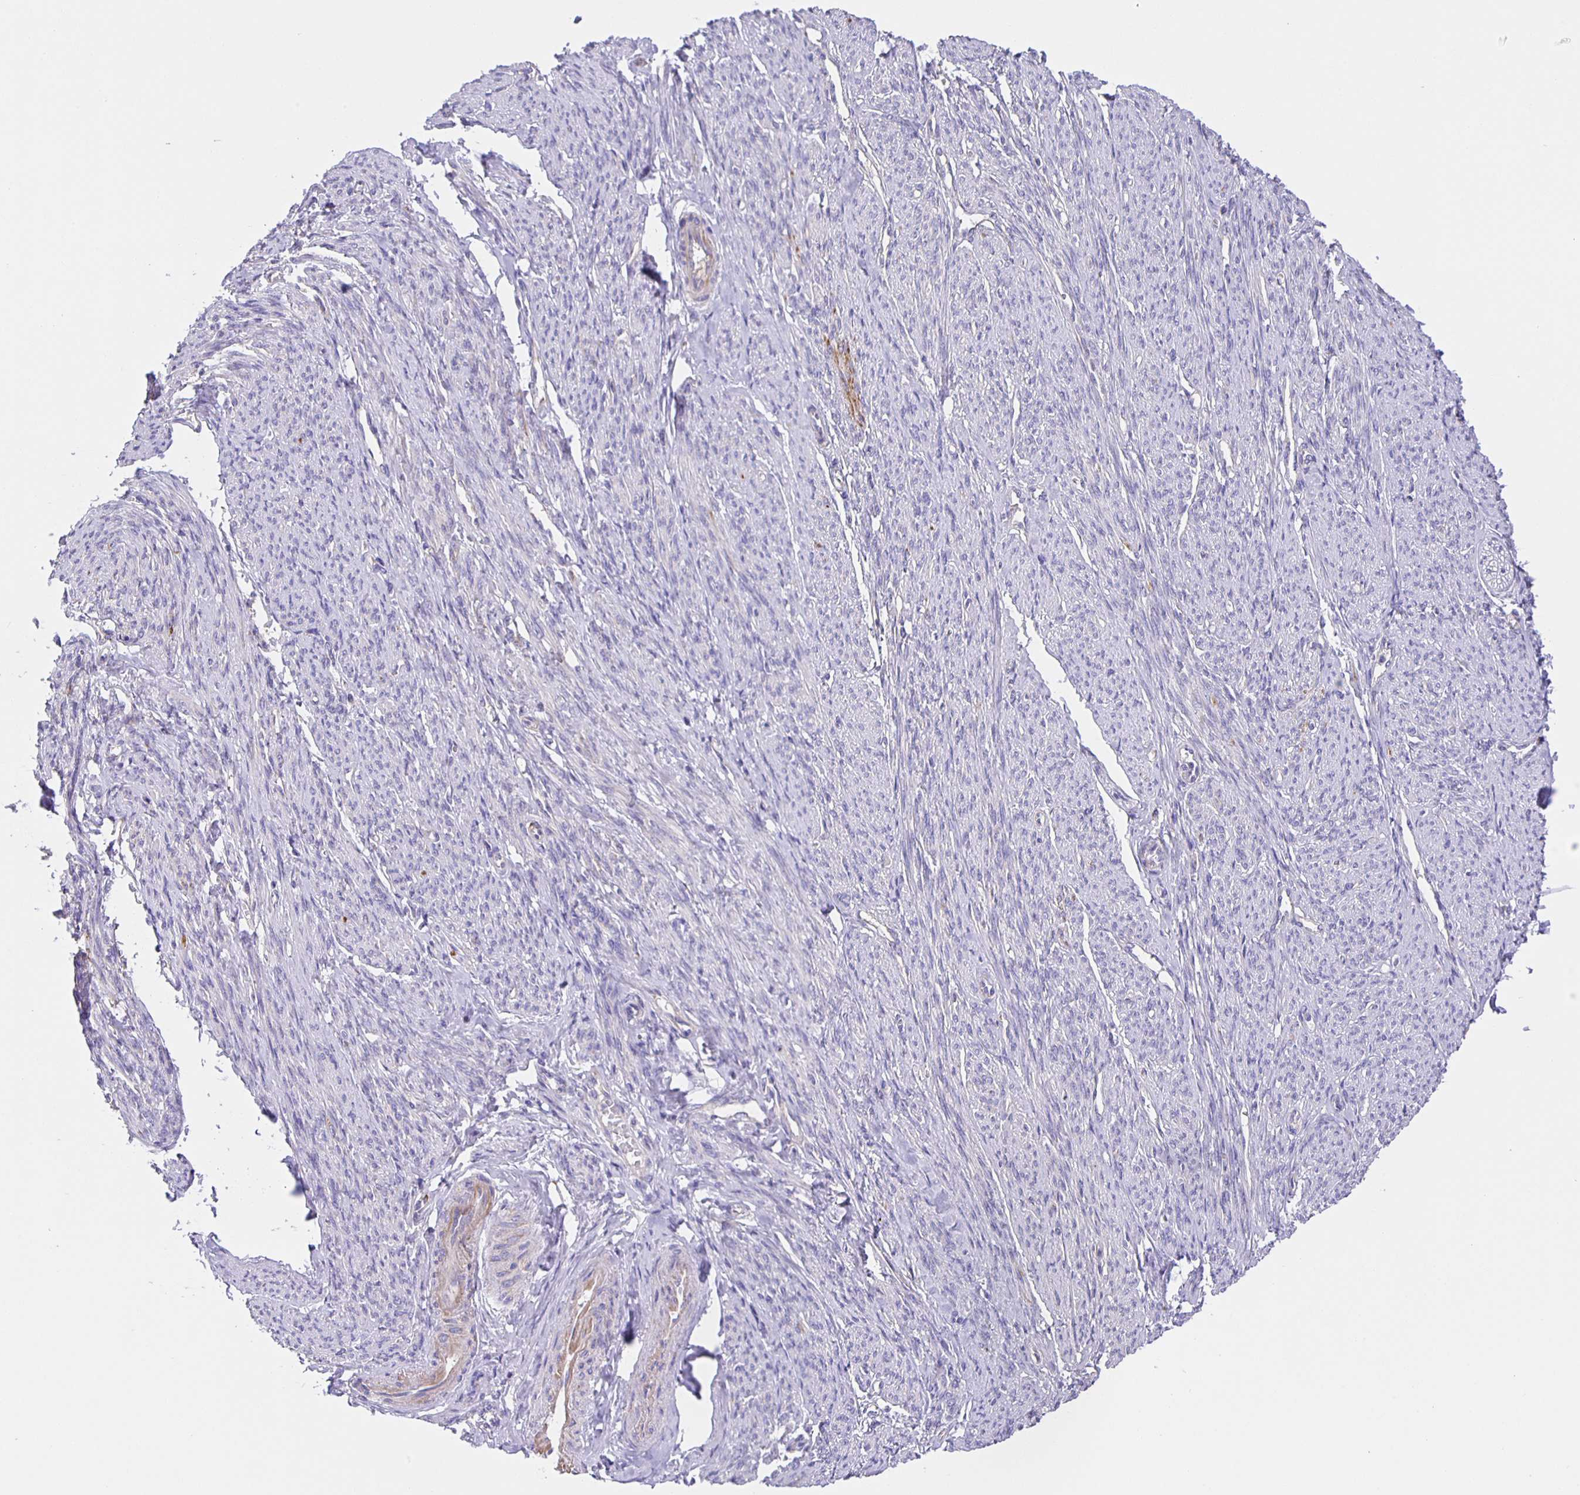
{"staining": {"intensity": "negative", "quantity": "none", "location": "none"}, "tissue": "smooth muscle", "cell_type": "Smooth muscle cells", "image_type": "normal", "snomed": [{"axis": "morphology", "description": "Normal tissue, NOS"}, {"axis": "topography", "description": "Smooth muscle"}], "caption": "This image is of benign smooth muscle stained with IHC to label a protein in brown with the nuclei are counter-stained blue. There is no positivity in smooth muscle cells. (Brightfield microscopy of DAB (3,3'-diaminobenzidine) IHC at high magnification).", "gene": "JMJD4", "patient": {"sex": "female", "age": 65}}